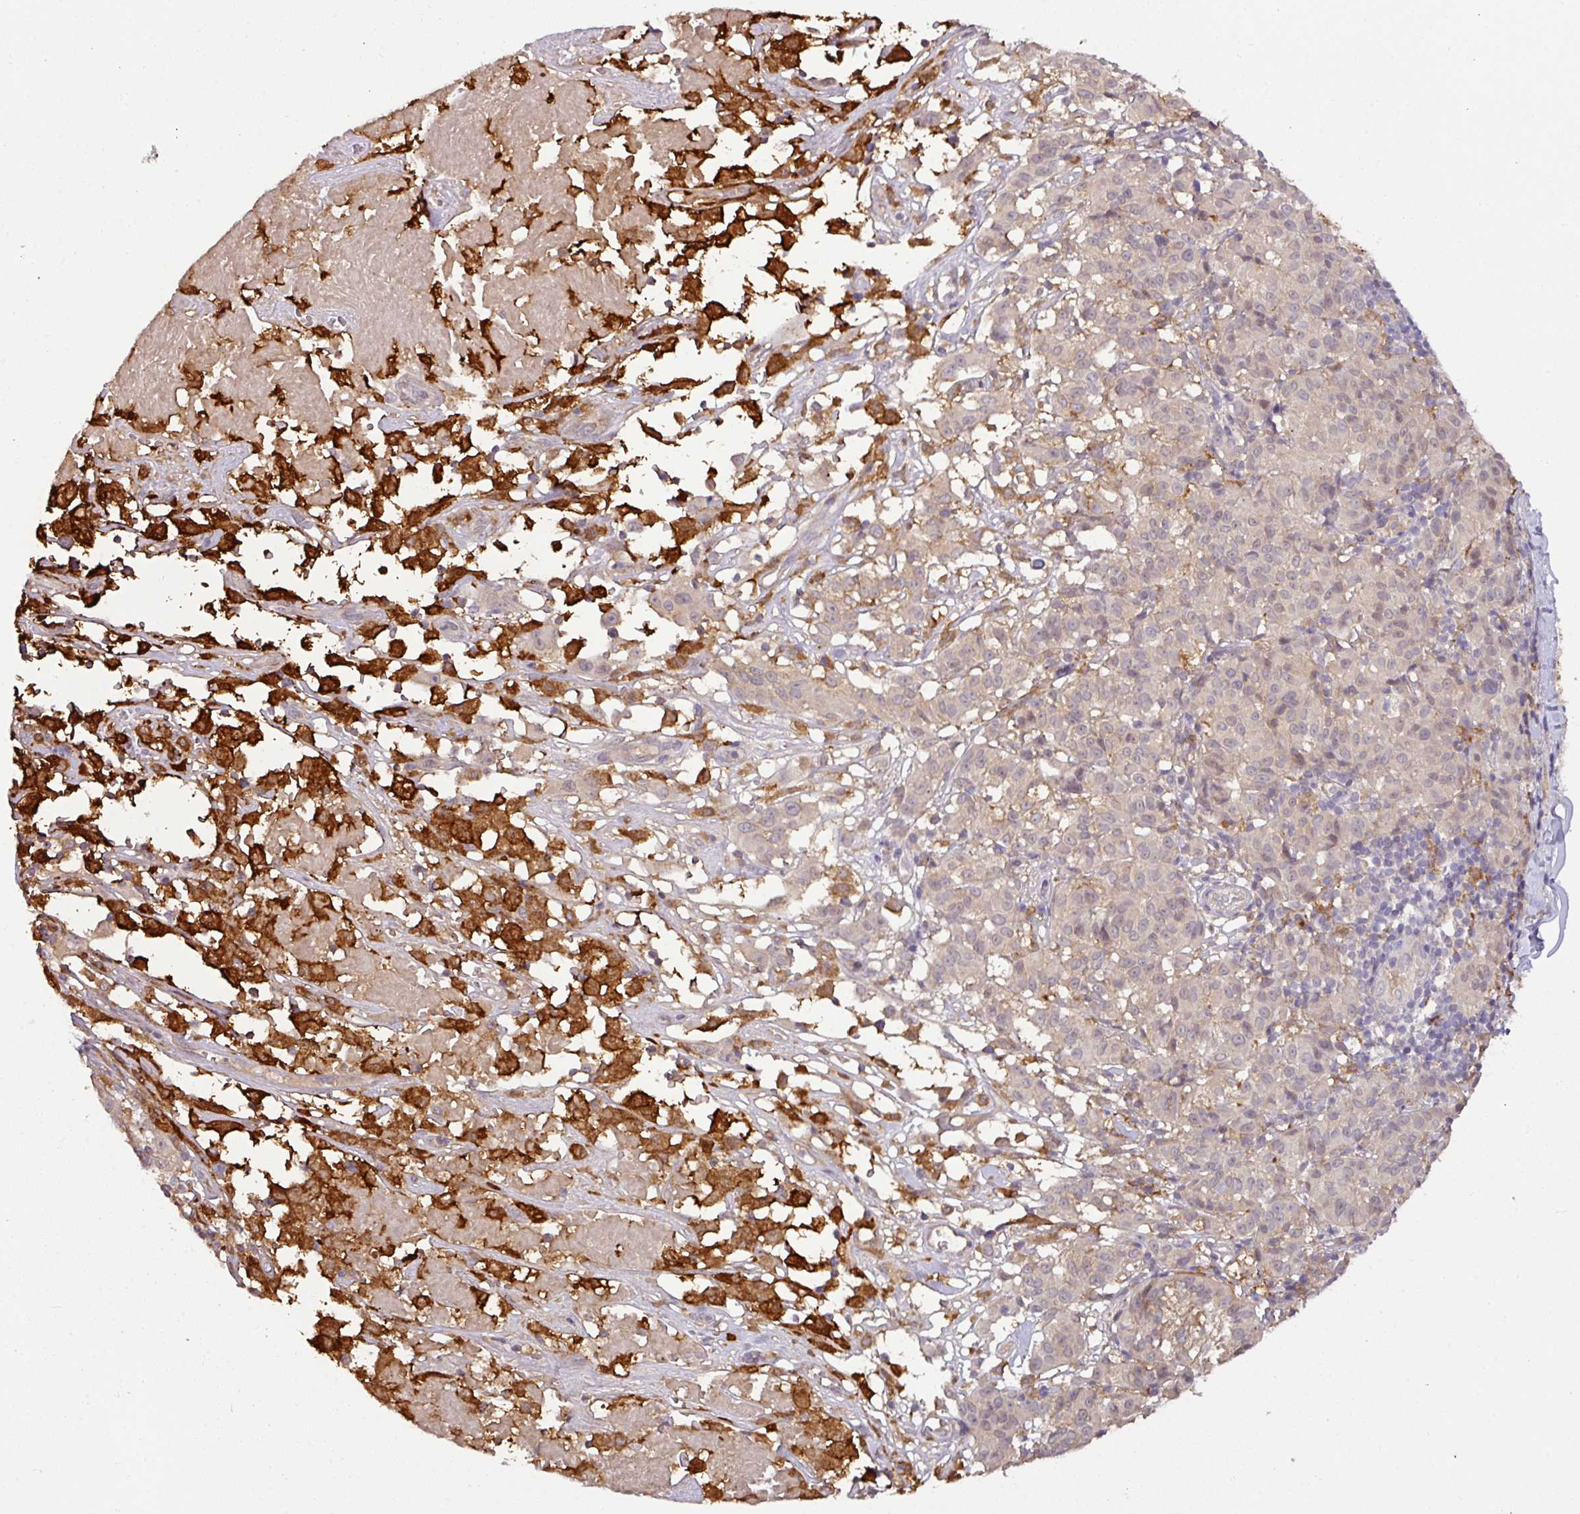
{"staining": {"intensity": "negative", "quantity": "none", "location": "none"}, "tissue": "melanoma", "cell_type": "Tumor cells", "image_type": "cancer", "snomed": [{"axis": "morphology", "description": "Malignant melanoma, NOS"}, {"axis": "topography", "description": "Skin"}], "caption": "High power microscopy histopathology image of an IHC photomicrograph of melanoma, revealing no significant staining in tumor cells.", "gene": "GCNT7", "patient": {"sex": "female", "age": 72}}